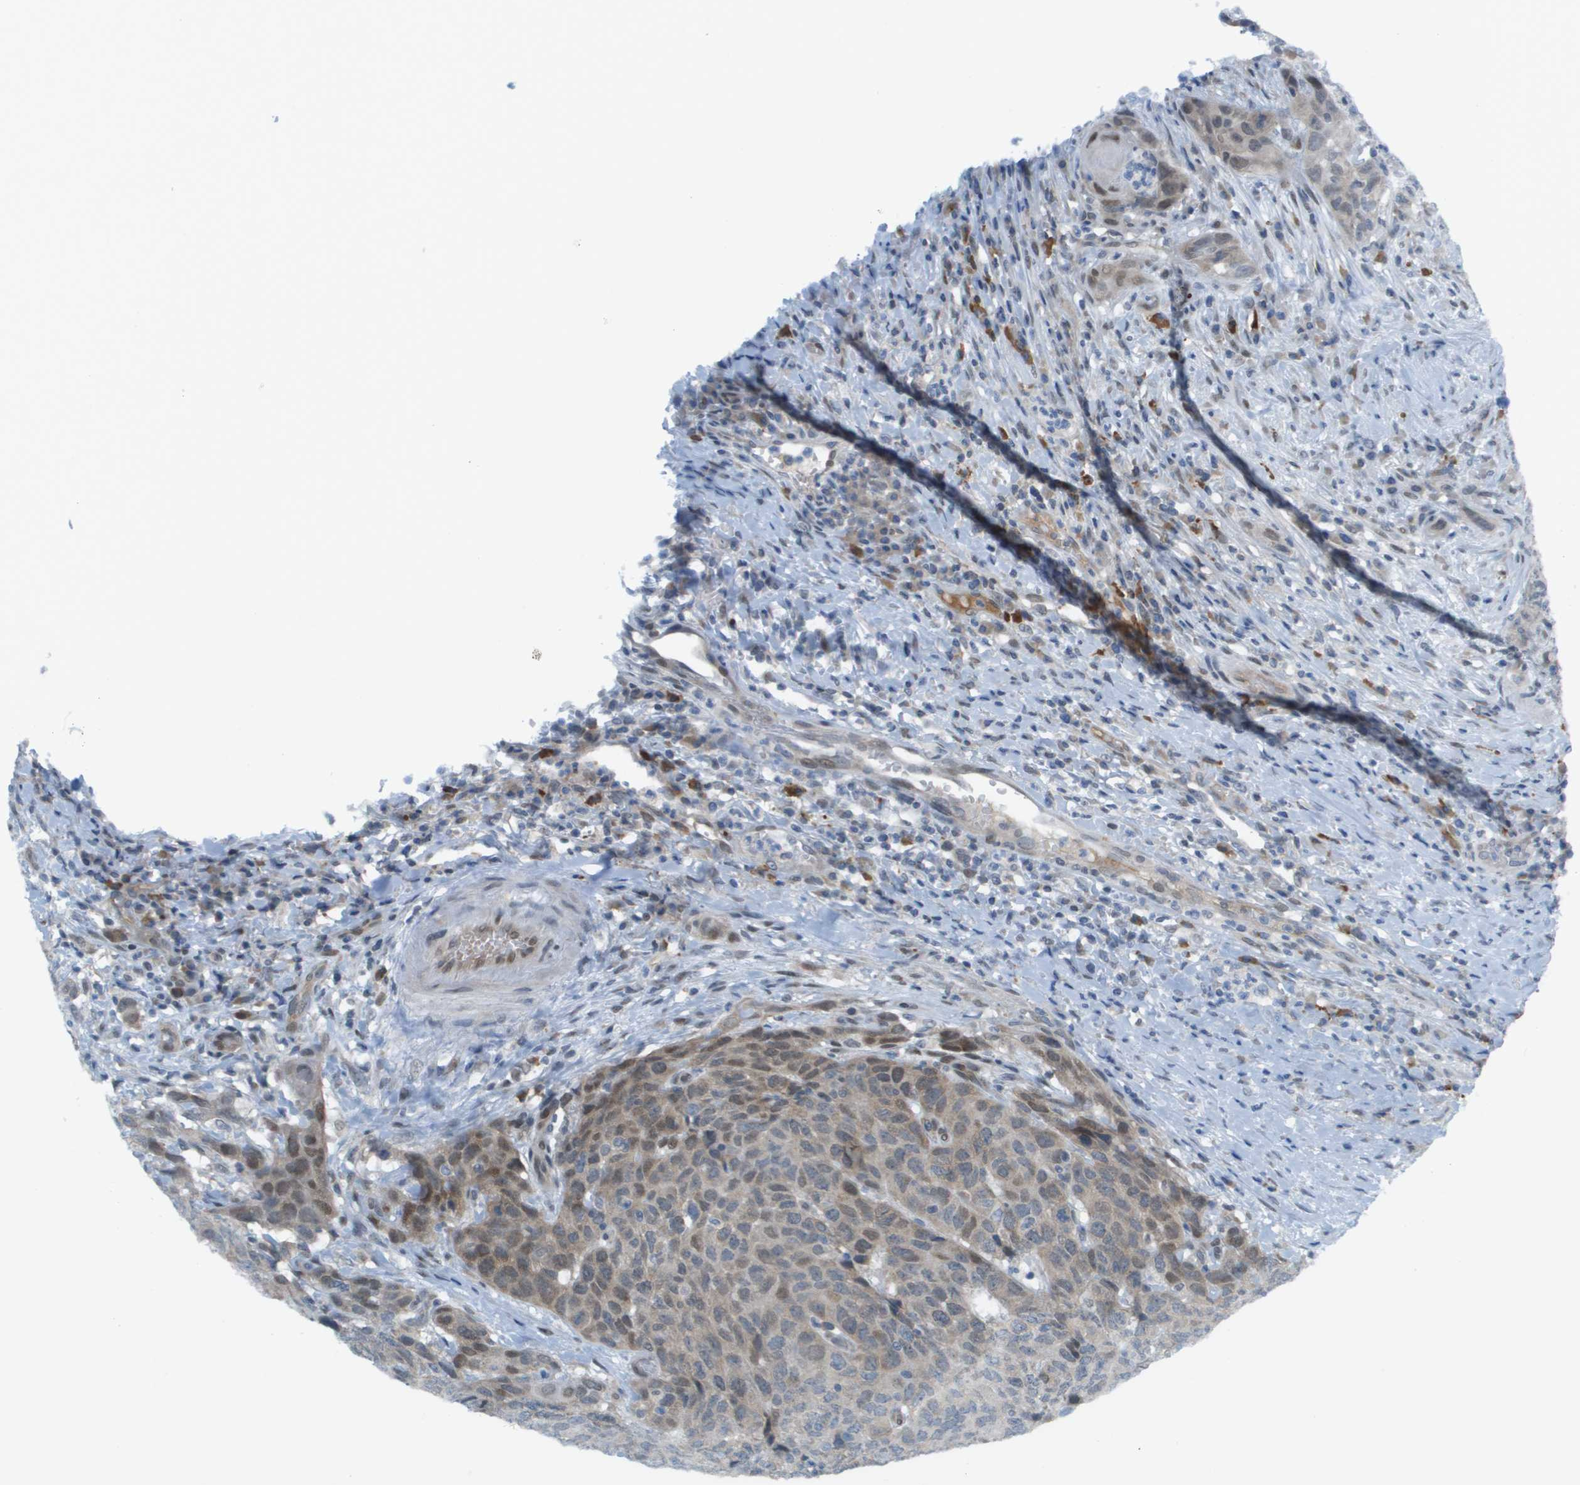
{"staining": {"intensity": "moderate", "quantity": "<25%", "location": "cytoplasmic/membranous,nuclear"}, "tissue": "head and neck cancer", "cell_type": "Tumor cells", "image_type": "cancer", "snomed": [{"axis": "morphology", "description": "Squamous cell carcinoma, NOS"}, {"axis": "topography", "description": "Head-Neck"}], "caption": "A histopathology image showing moderate cytoplasmic/membranous and nuclear staining in approximately <25% of tumor cells in head and neck squamous cell carcinoma, as visualized by brown immunohistochemical staining.", "gene": "CACNB4", "patient": {"sex": "male", "age": 66}}